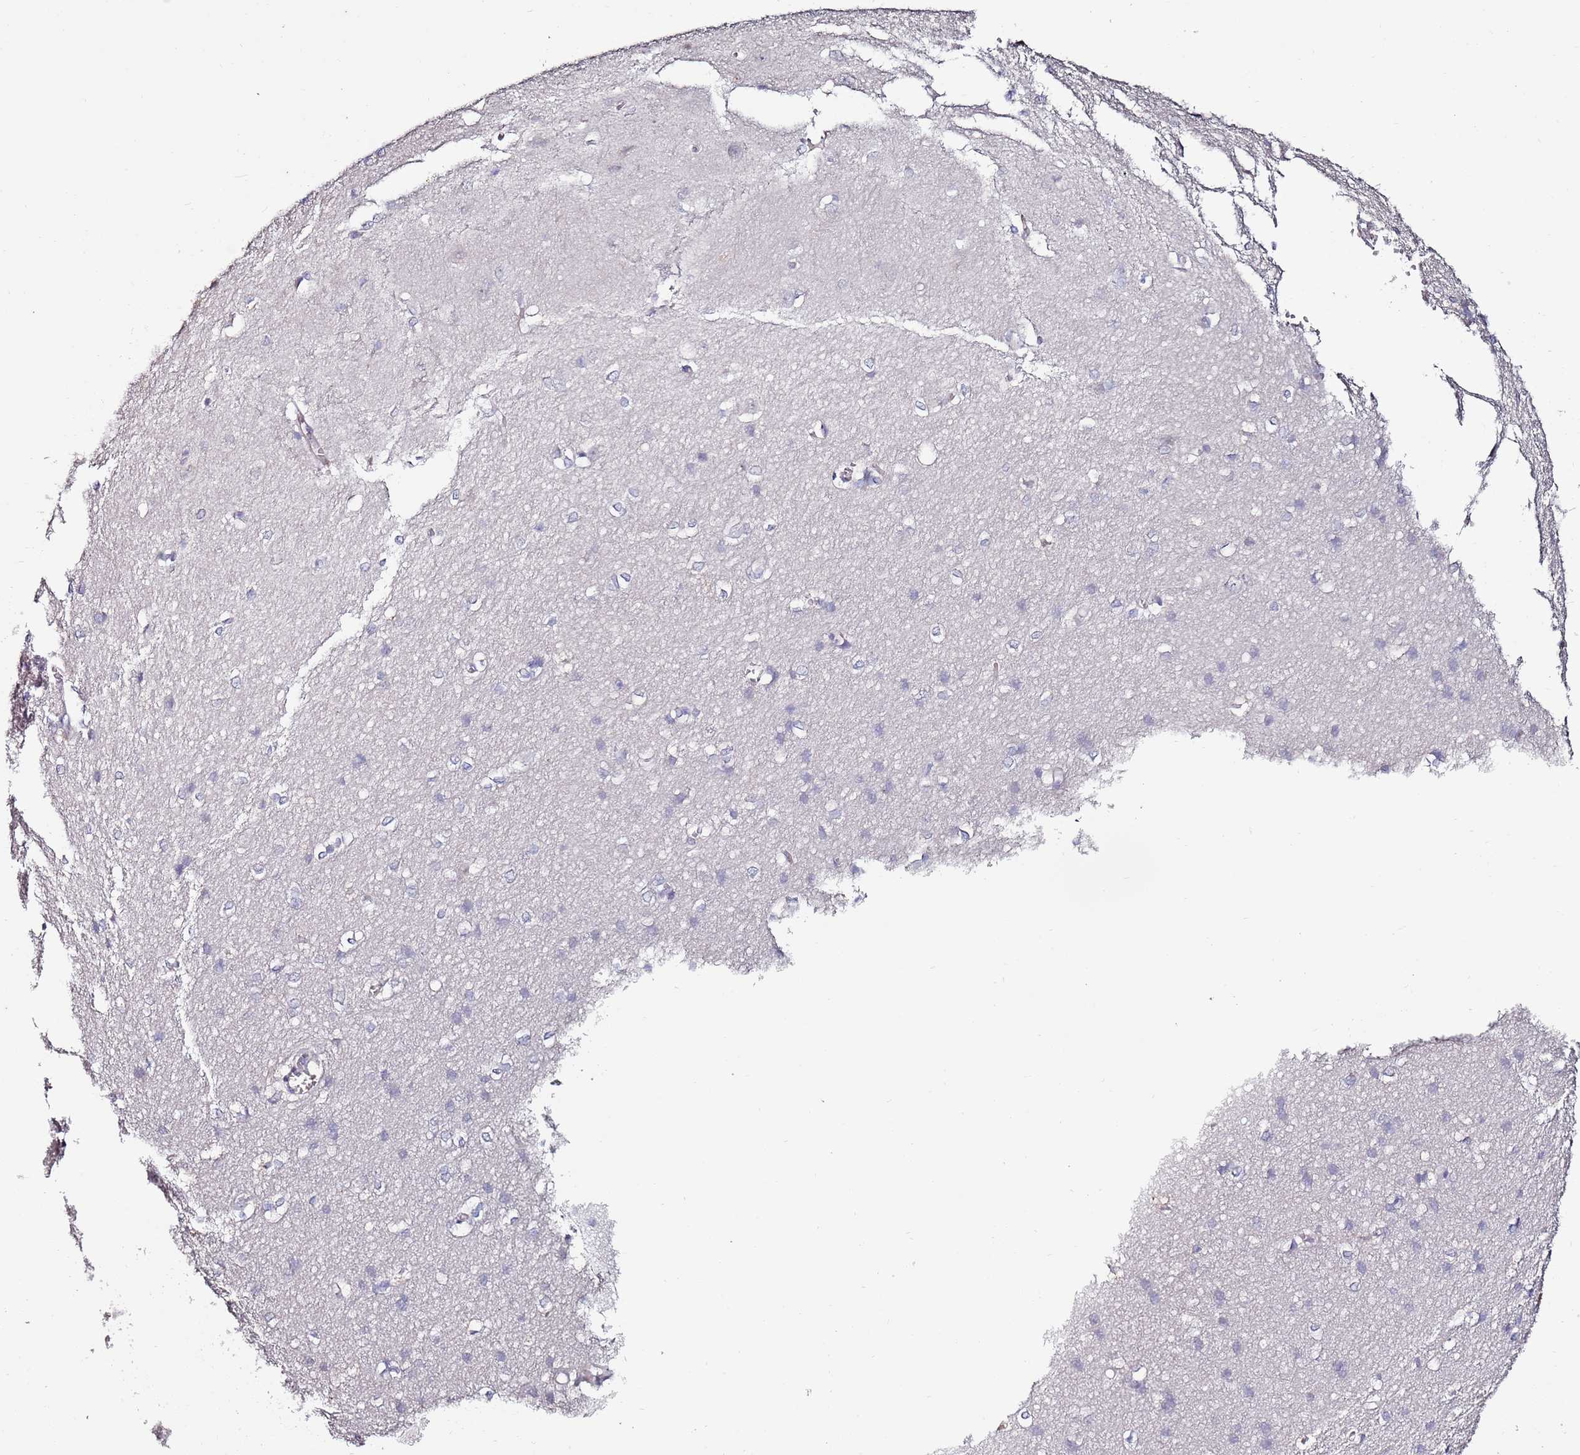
{"staining": {"intensity": "negative", "quantity": "none", "location": "none"}, "tissue": "cerebral cortex", "cell_type": "Endothelial cells", "image_type": "normal", "snomed": [{"axis": "morphology", "description": "Normal tissue, NOS"}, {"axis": "topography", "description": "Cerebral cortex"}], "caption": "Immunohistochemistry micrograph of benign cerebral cortex stained for a protein (brown), which displays no expression in endothelial cells.", "gene": "C3orf80", "patient": {"sex": "male", "age": 37}}